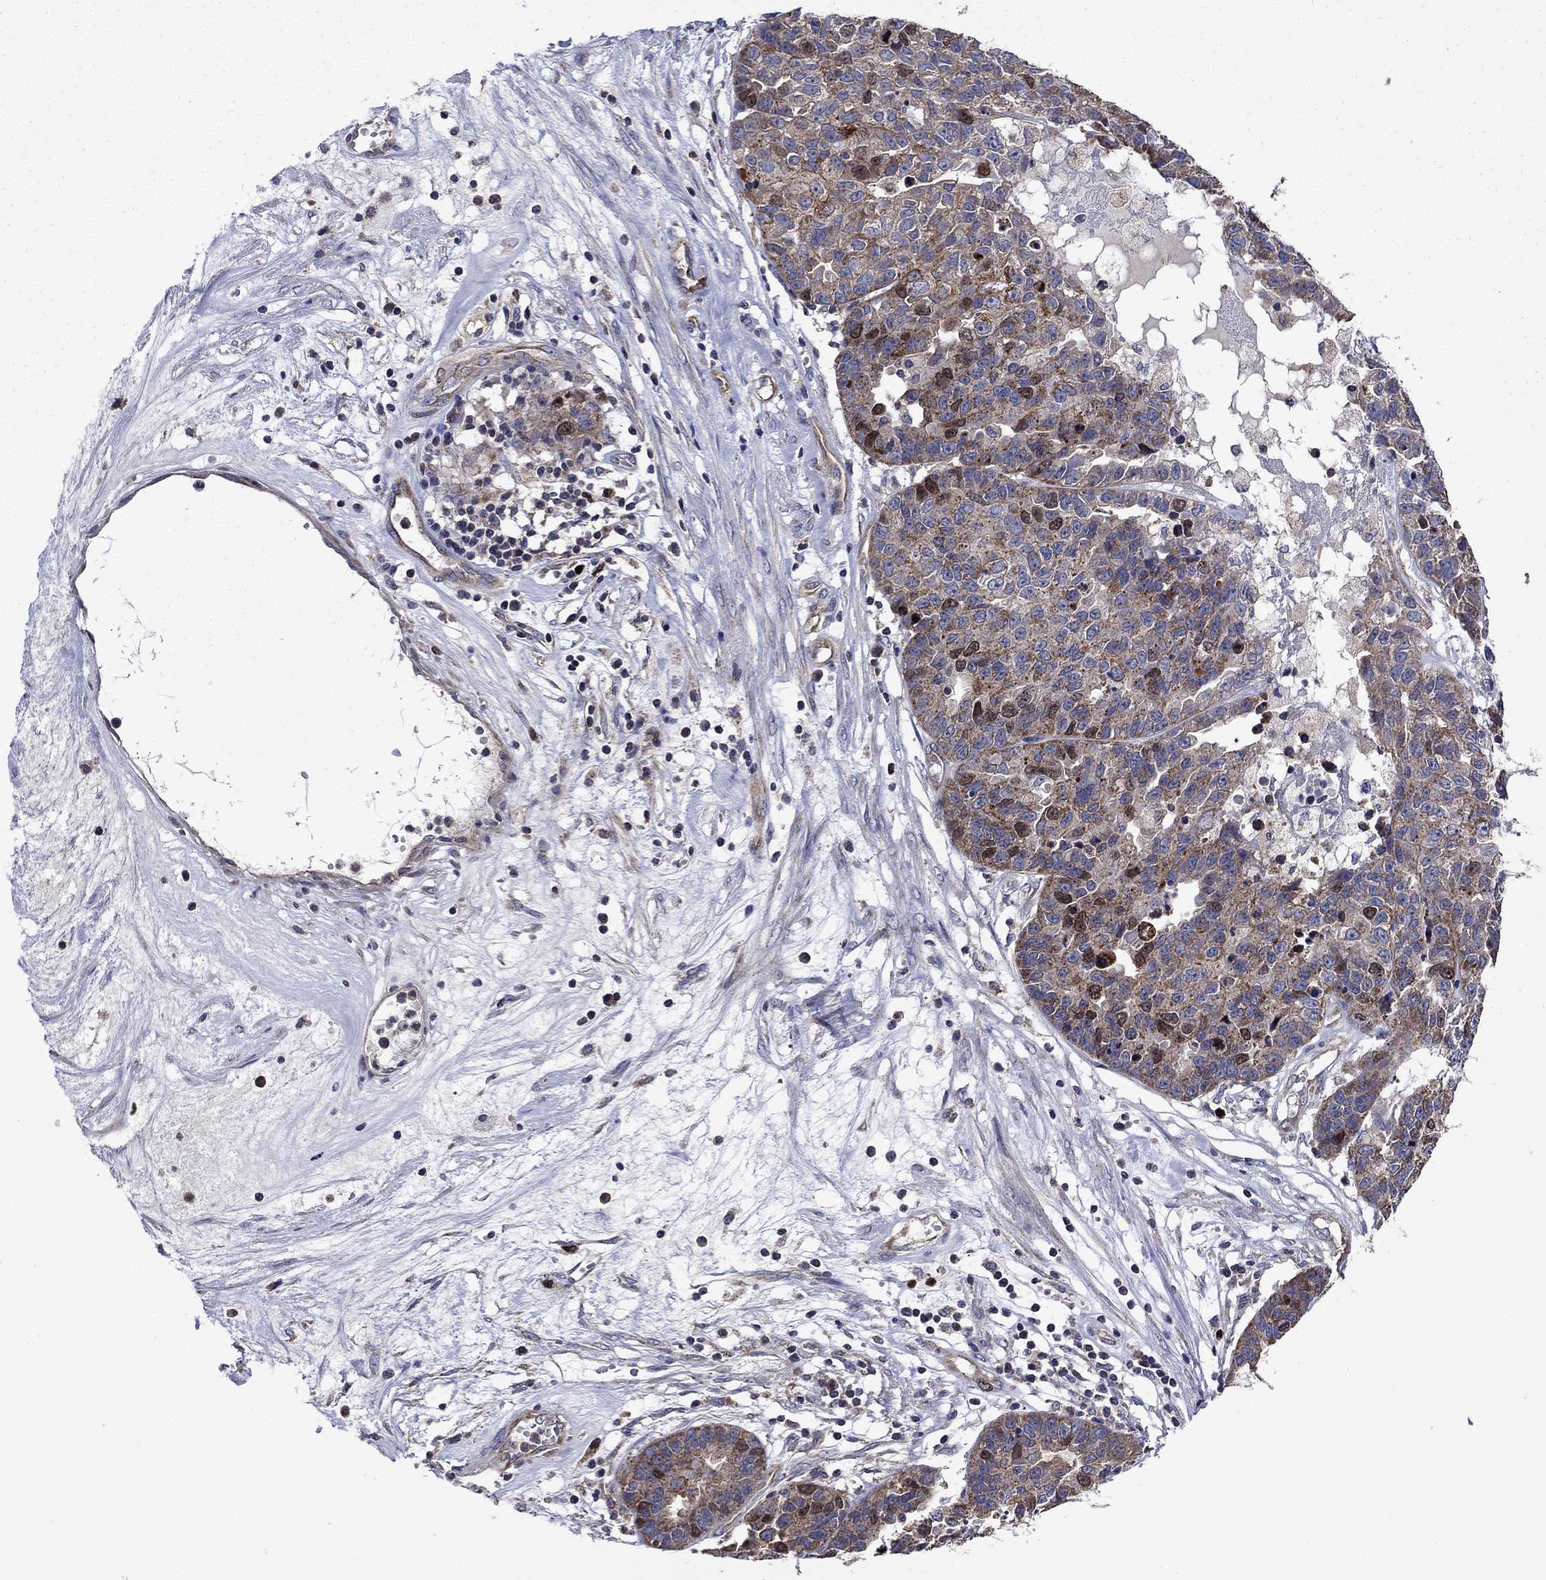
{"staining": {"intensity": "moderate", "quantity": "<25%", "location": "cytoplasmic/membranous,nuclear"}, "tissue": "ovarian cancer", "cell_type": "Tumor cells", "image_type": "cancer", "snomed": [{"axis": "morphology", "description": "Cystadenocarcinoma, serous, NOS"}, {"axis": "topography", "description": "Ovary"}], "caption": "A brown stain labels moderate cytoplasmic/membranous and nuclear expression of a protein in human ovarian serous cystadenocarcinoma tumor cells.", "gene": "KIF22", "patient": {"sex": "female", "age": 87}}